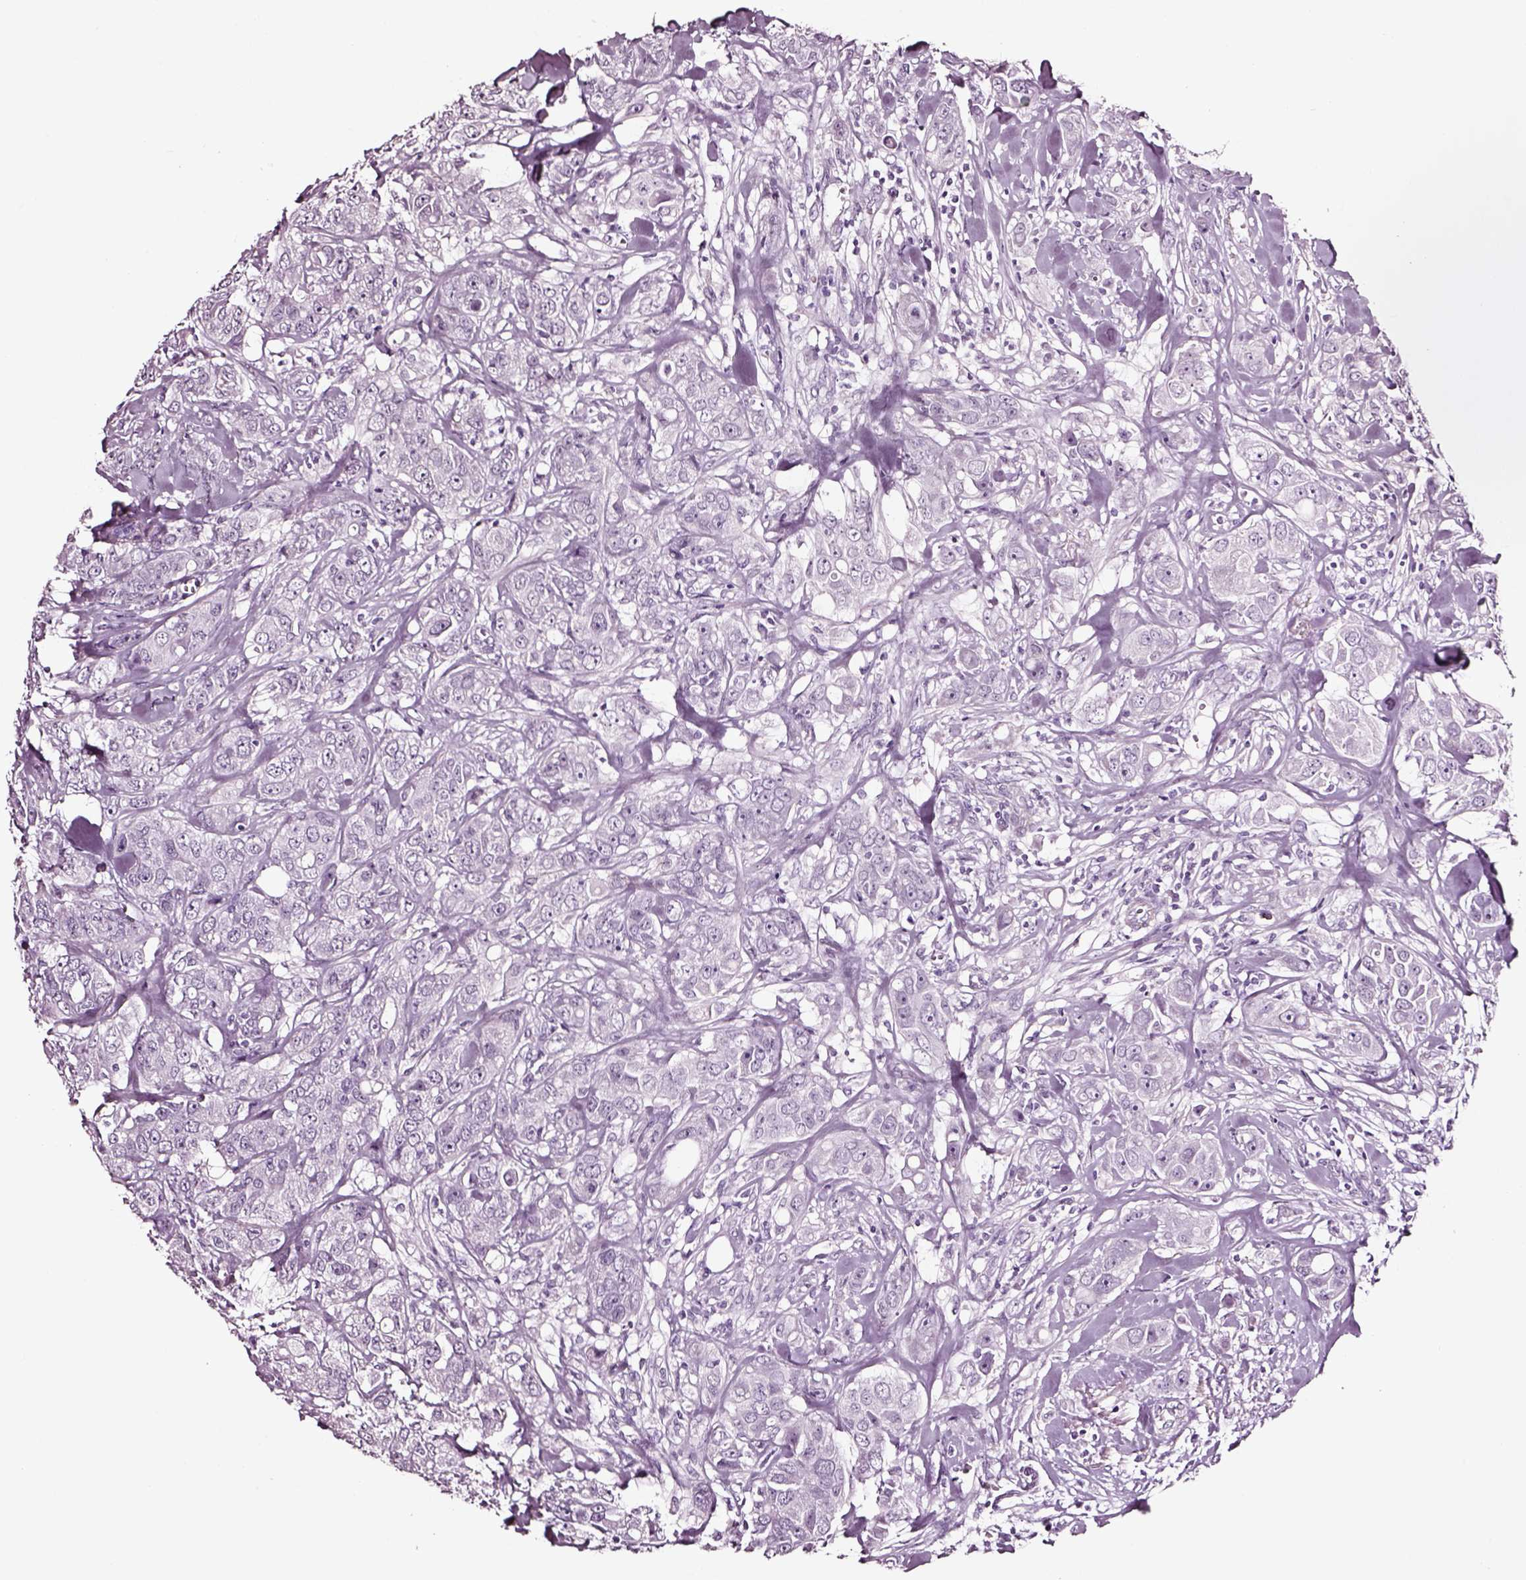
{"staining": {"intensity": "negative", "quantity": "none", "location": "none"}, "tissue": "breast cancer", "cell_type": "Tumor cells", "image_type": "cancer", "snomed": [{"axis": "morphology", "description": "Duct carcinoma"}, {"axis": "topography", "description": "Breast"}], "caption": "IHC micrograph of invasive ductal carcinoma (breast) stained for a protein (brown), which demonstrates no expression in tumor cells. Nuclei are stained in blue.", "gene": "SOX10", "patient": {"sex": "female", "age": 43}}